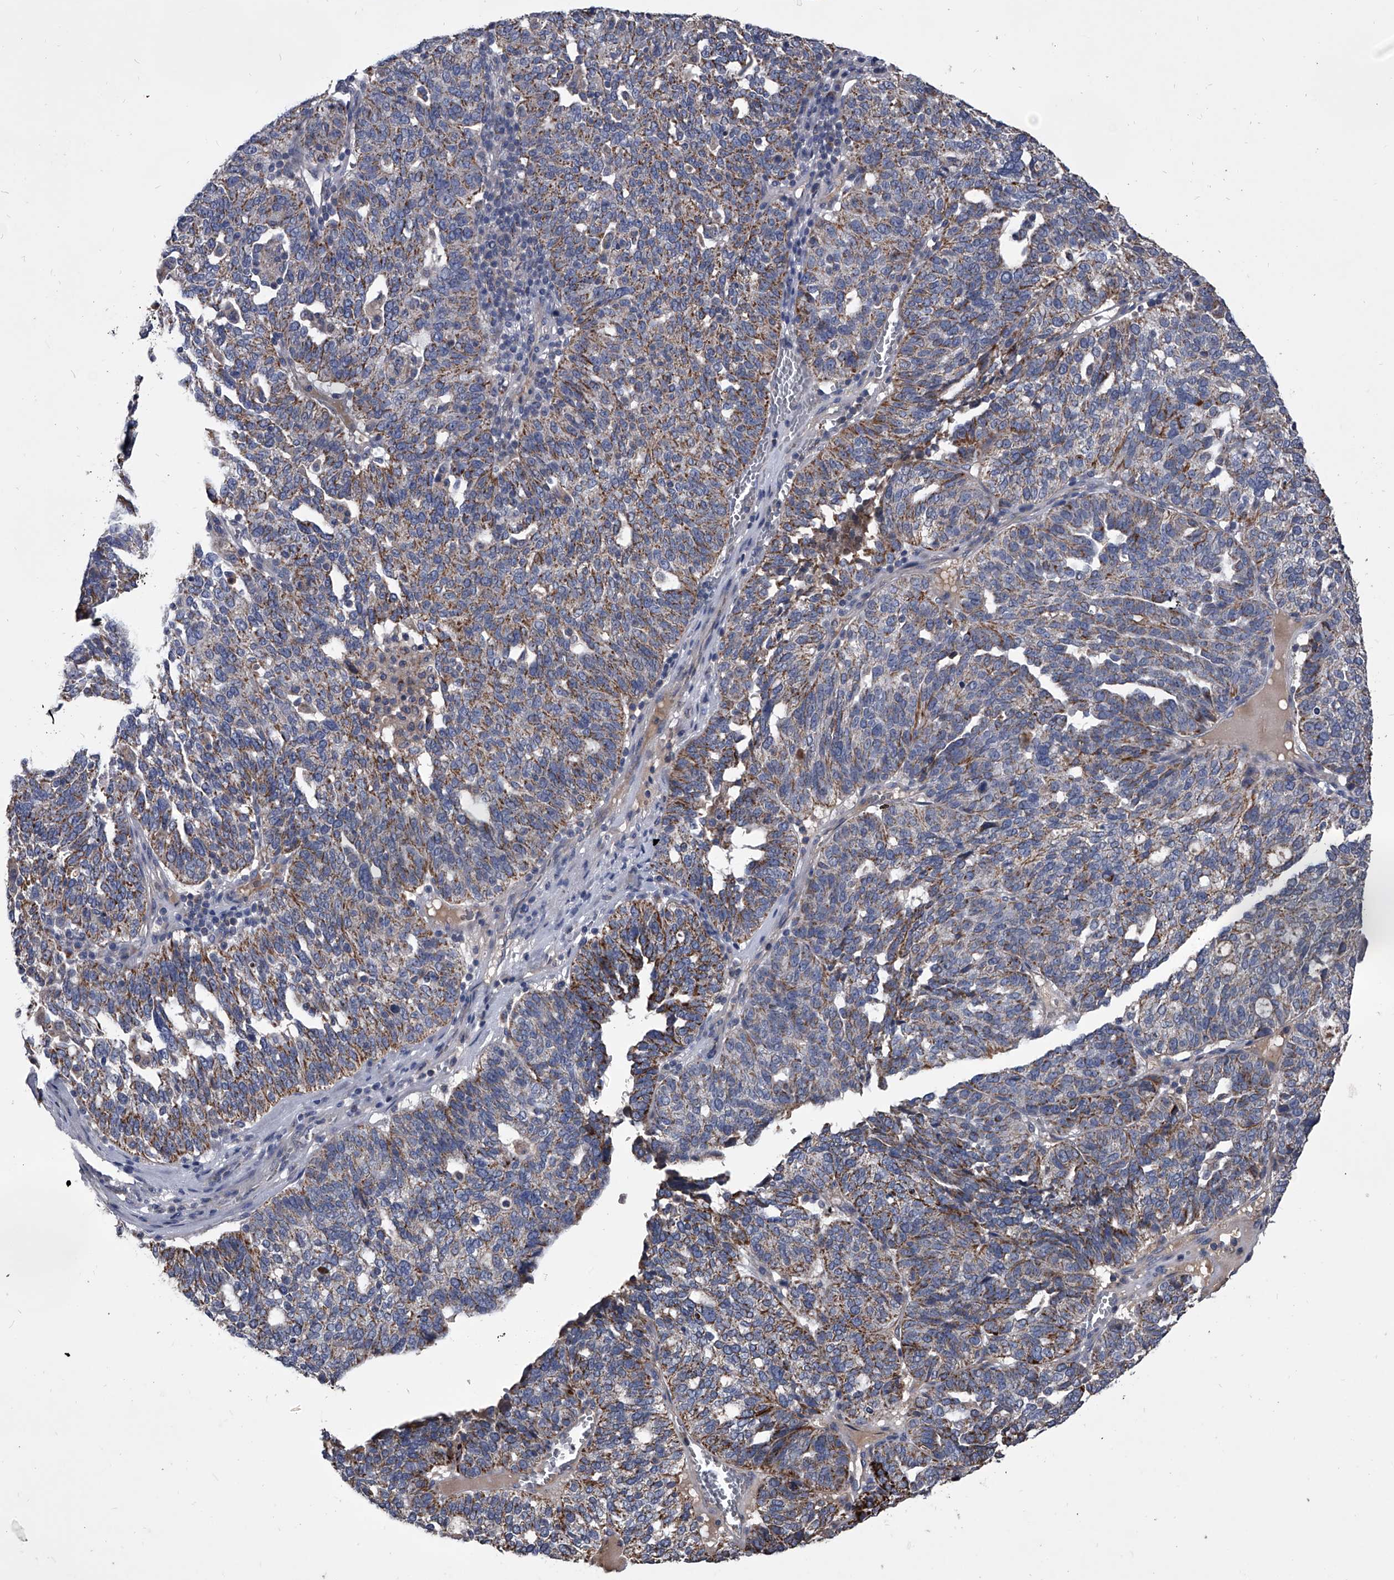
{"staining": {"intensity": "moderate", "quantity": "25%-75%", "location": "cytoplasmic/membranous"}, "tissue": "ovarian cancer", "cell_type": "Tumor cells", "image_type": "cancer", "snomed": [{"axis": "morphology", "description": "Cystadenocarcinoma, serous, NOS"}, {"axis": "topography", "description": "Ovary"}], "caption": "Ovarian cancer (serous cystadenocarcinoma) tissue reveals moderate cytoplasmic/membranous positivity in approximately 25%-75% of tumor cells", "gene": "NRP1", "patient": {"sex": "female", "age": 59}}